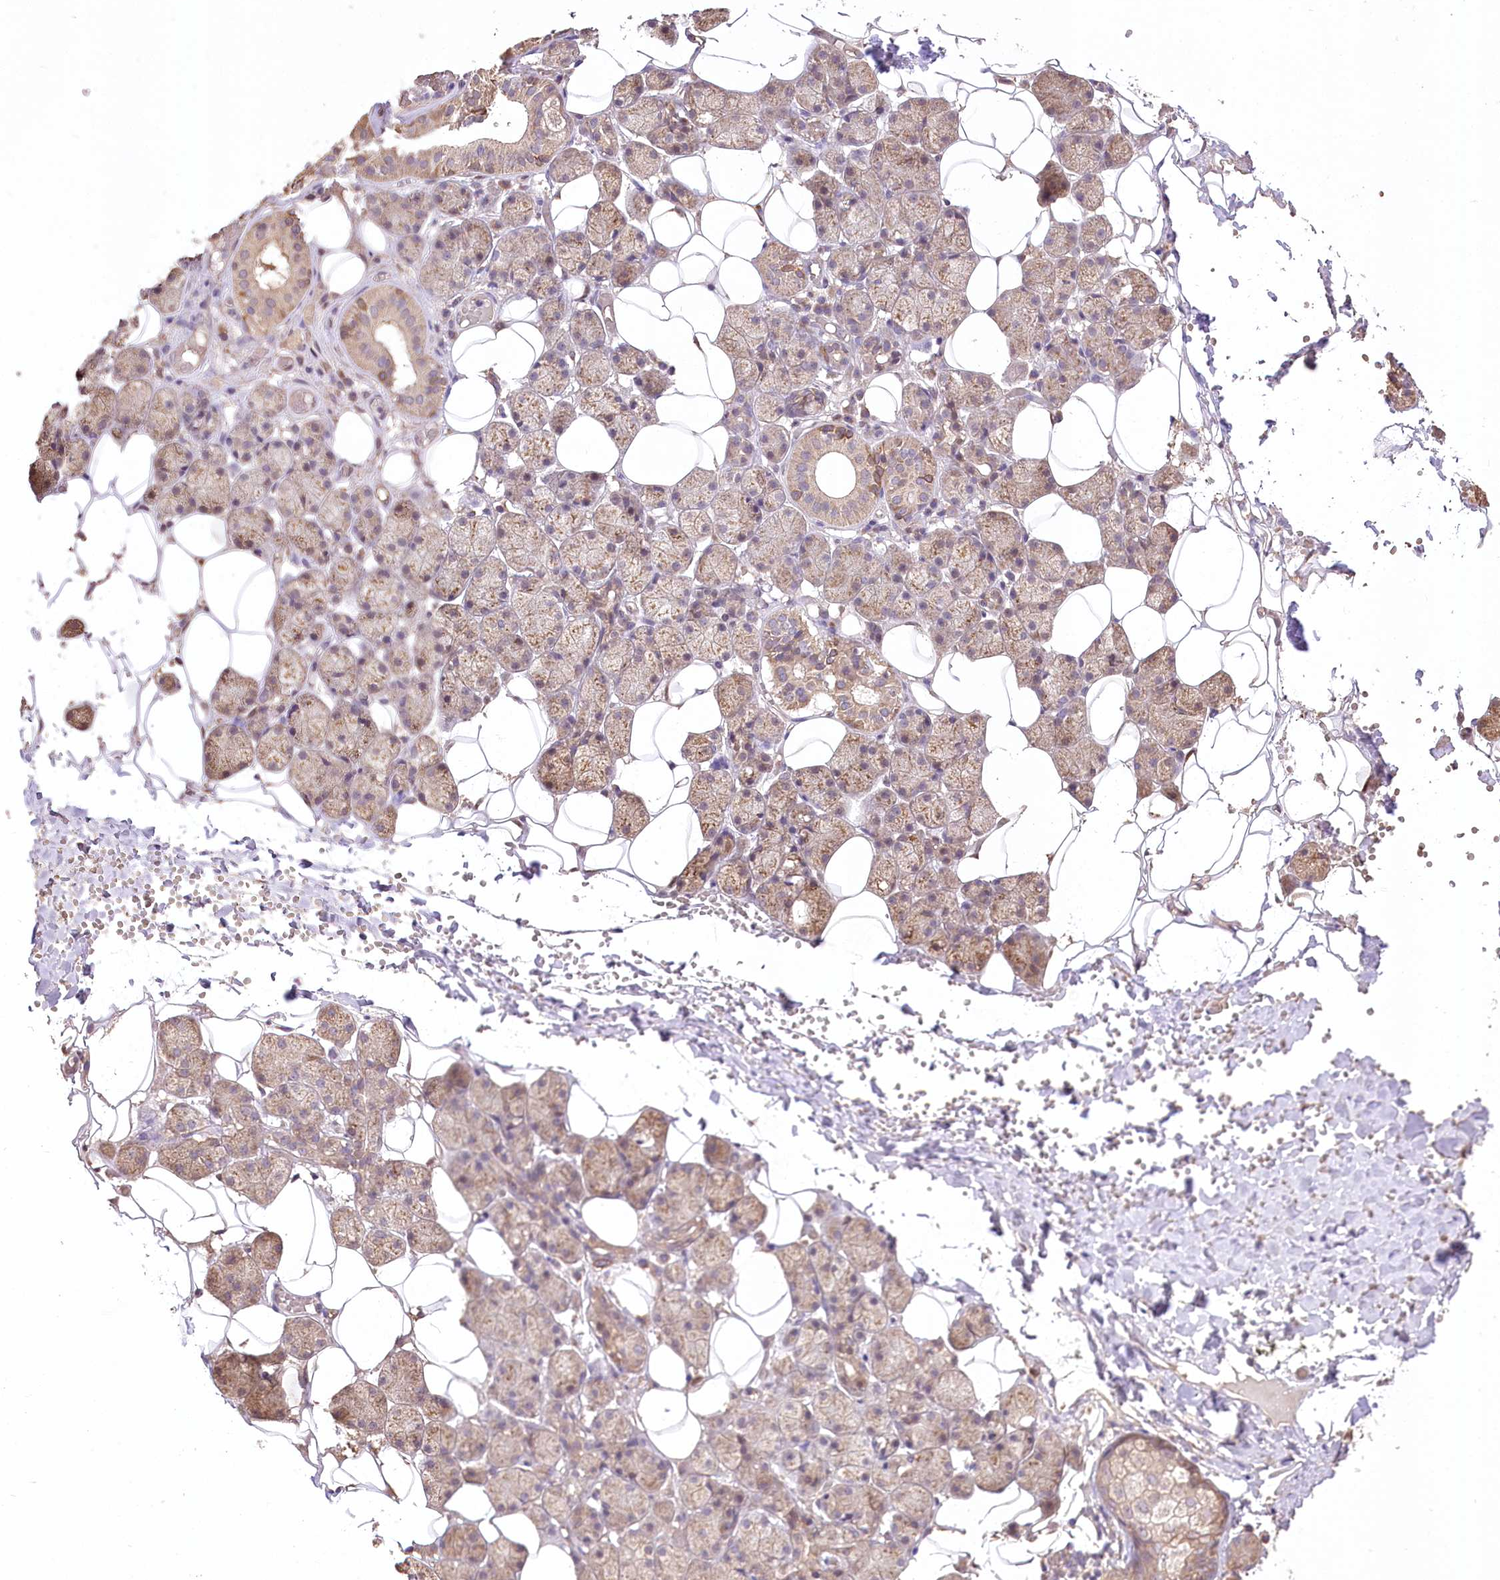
{"staining": {"intensity": "moderate", "quantity": "25%-75%", "location": "cytoplasmic/membranous"}, "tissue": "salivary gland", "cell_type": "Glandular cells", "image_type": "normal", "snomed": [{"axis": "morphology", "description": "Normal tissue, NOS"}, {"axis": "topography", "description": "Salivary gland"}], "caption": "This is a micrograph of immunohistochemistry staining of unremarkable salivary gland, which shows moderate positivity in the cytoplasmic/membranous of glandular cells.", "gene": "R3HDM2", "patient": {"sex": "female", "age": 33}}